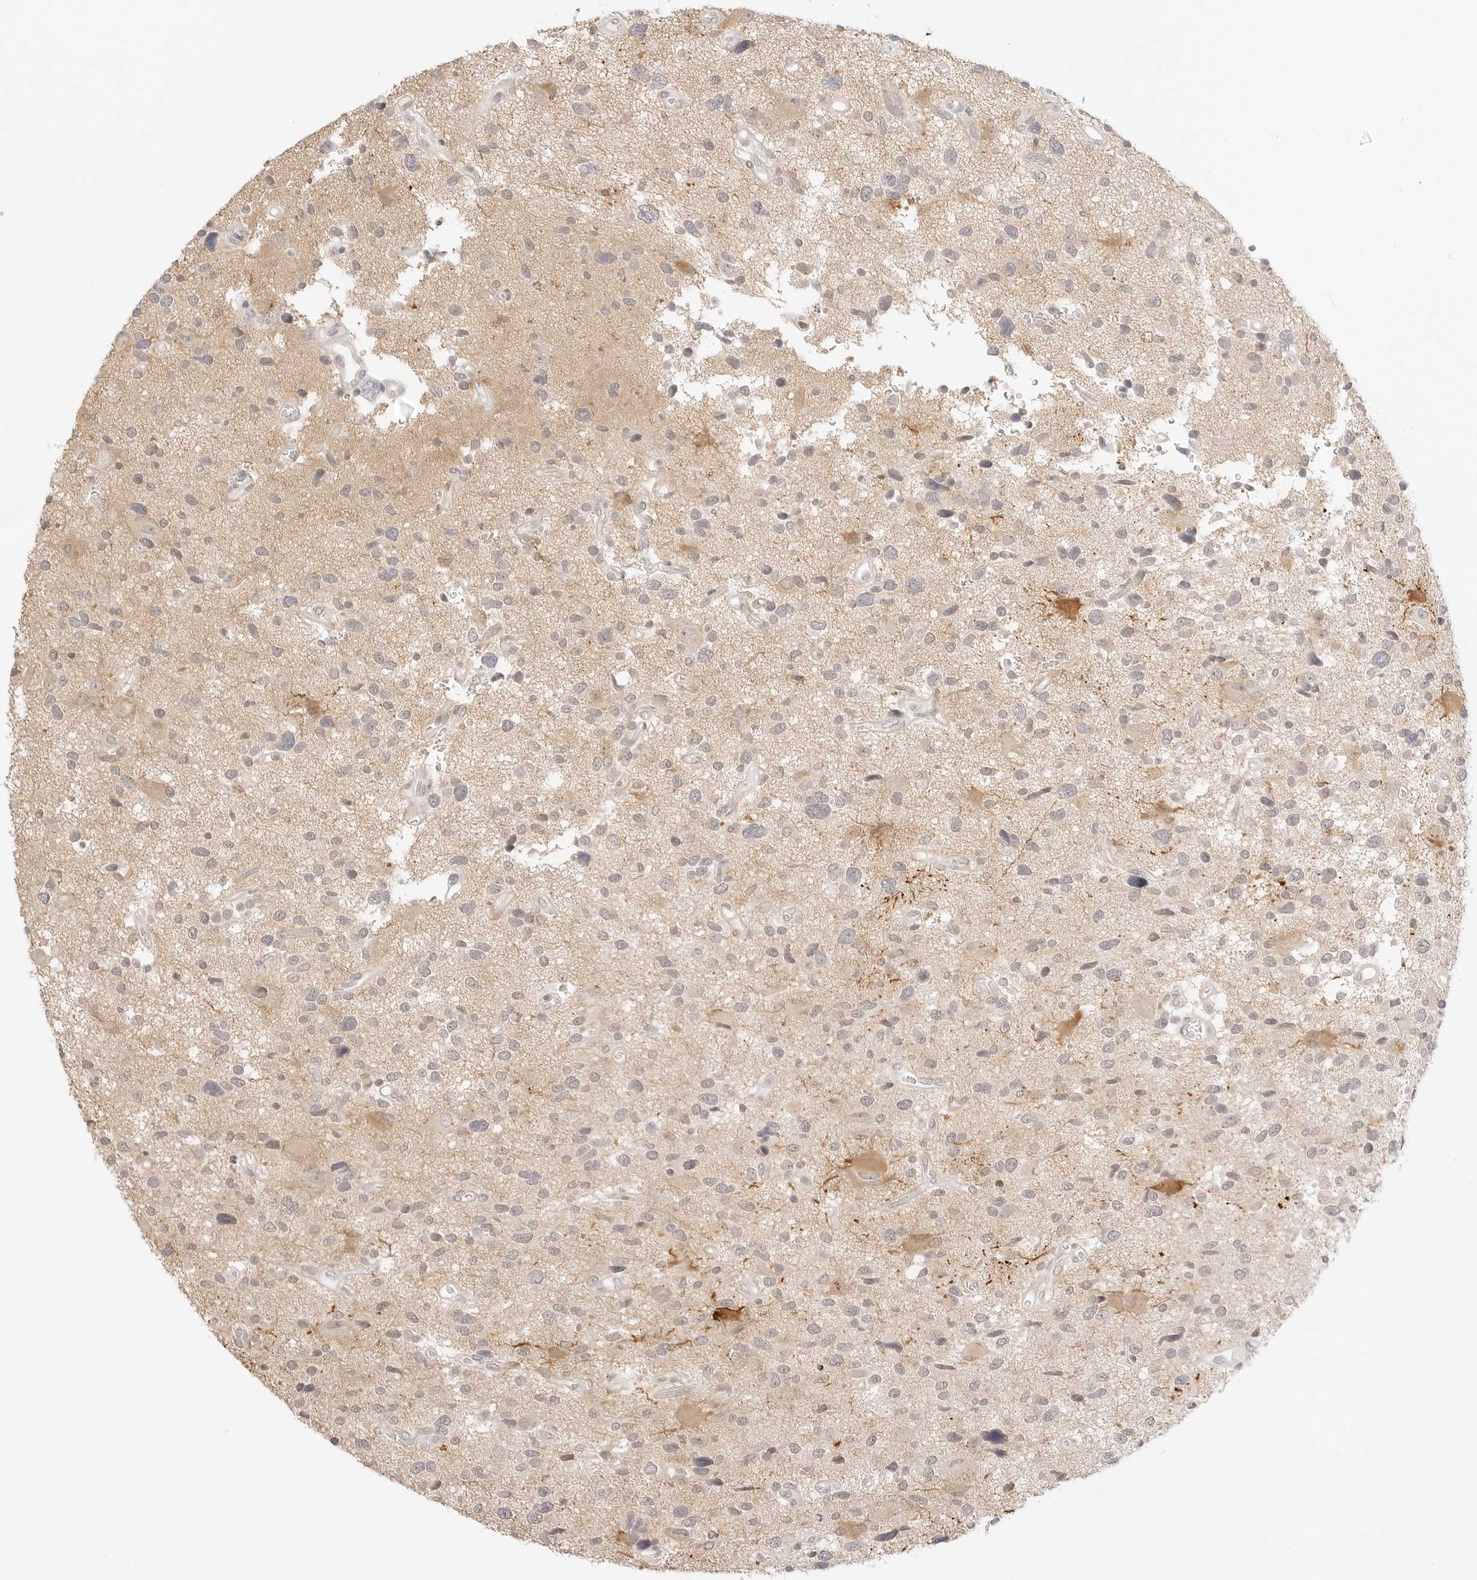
{"staining": {"intensity": "negative", "quantity": "none", "location": "none"}, "tissue": "glioma", "cell_type": "Tumor cells", "image_type": "cancer", "snomed": [{"axis": "morphology", "description": "Glioma, malignant, High grade"}, {"axis": "topography", "description": "Brain"}], "caption": "DAB (3,3'-diaminobenzidine) immunohistochemical staining of human high-grade glioma (malignant) reveals no significant positivity in tumor cells.", "gene": "GNAS", "patient": {"sex": "male", "age": 33}}